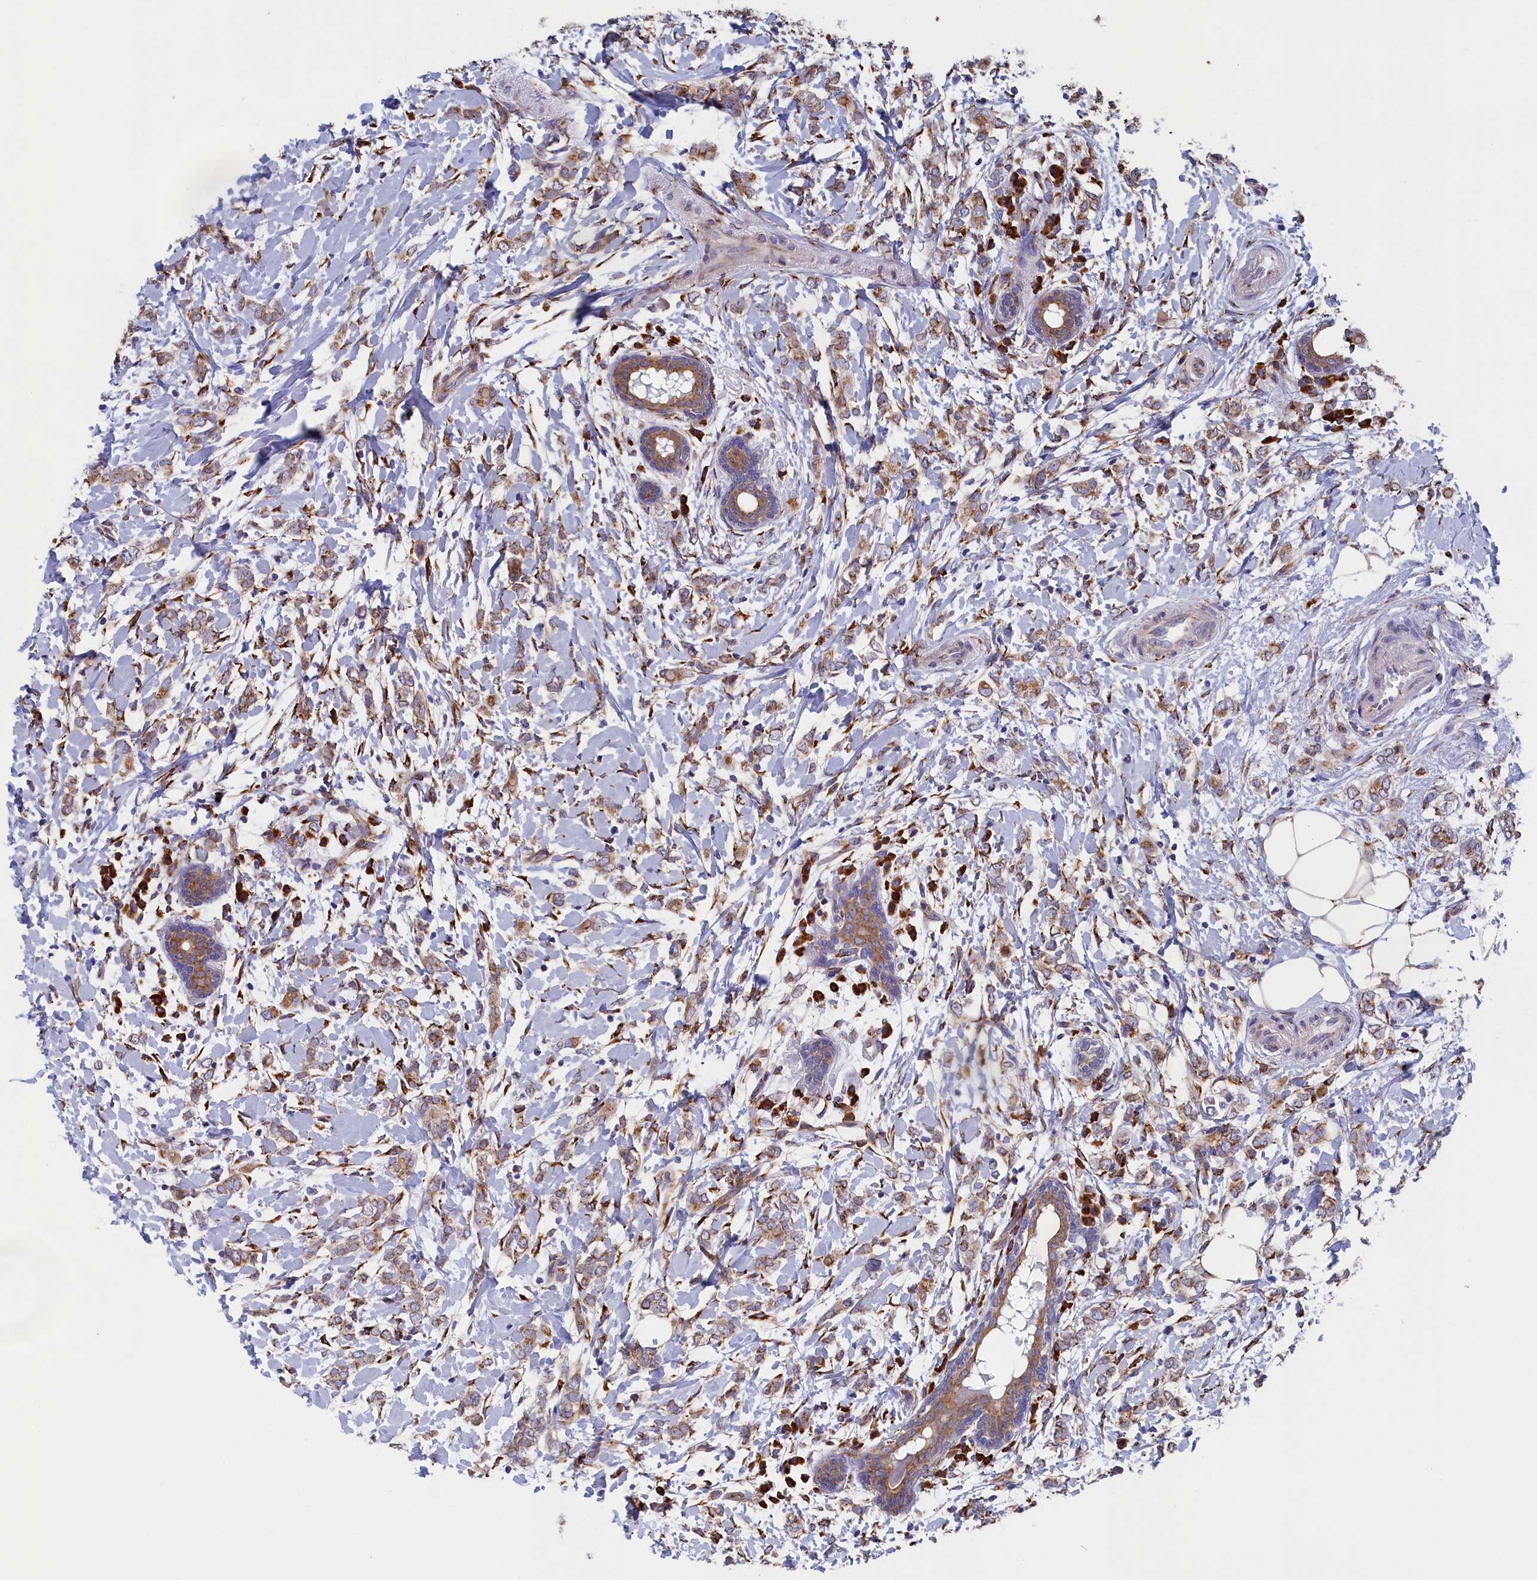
{"staining": {"intensity": "moderate", "quantity": ">75%", "location": "cytoplasmic/membranous"}, "tissue": "breast cancer", "cell_type": "Tumor cells", "image_type": "cancer", "snomed": [{"axis": "morphology", "description": "Normal tissue, NOS"}, {"axis": "morphology", "description": "Lobular carcinoma"}, {"axis": "topography", "description": "Breast"}], "caption": "Immunohistochemistry (IHC) staining of breast cancer, which demonstrates medium levels of moderate cytoplasmic/membranous expression in about >75% of tumor cells indicating moderate cytoplasmic/membranous protein staining. The staining was performed using DAB (3,3'-diaminobenzidine) (brown) for protein detection and nuclei were counterstained in hematoxylin (blue).", "gene": "CCDC68", "patient": {"sex": "female", "age": 47}}